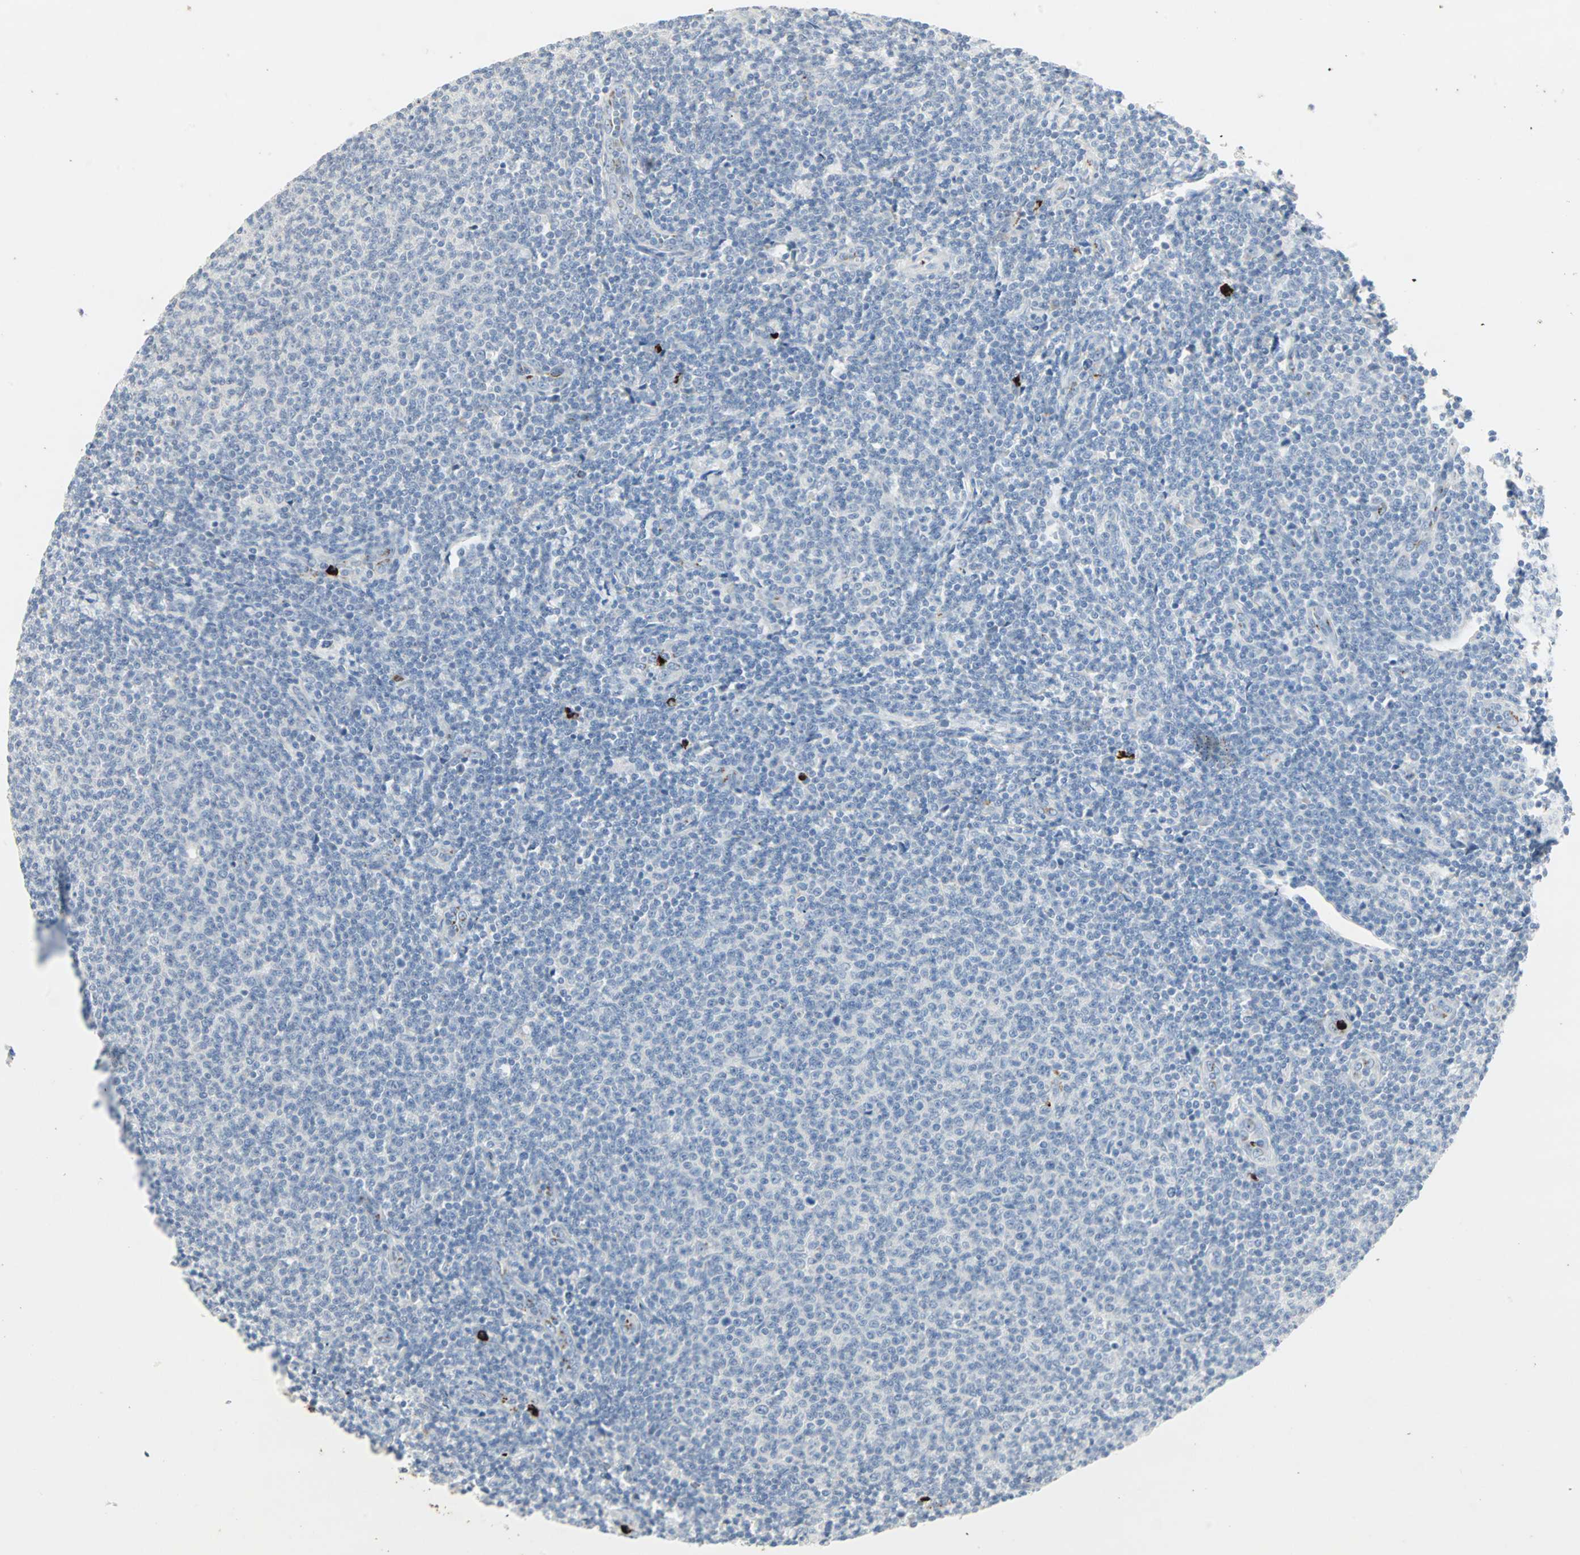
{"staining": {"intensity": "negative", "quantity": "none", "location": "none"}, "tissue": "lymphoma", "cell_type": "Tumor cells", "image_type": "cancer", "snomed": [{"axis": "morphology", "description": "Malignant lymphoma, non-Hodgkin's type, Low grade"}, {"axis": "topography", "description": "Lymph node"}], "caption": "Immunohistochemistry (IHC) photomicrograph of human lymphoma stained for a protein (brown), which demonstrates no staining in tumor cells.", "gene": "CEACAM6", "patient": {"sex": "male", "age": 66}}